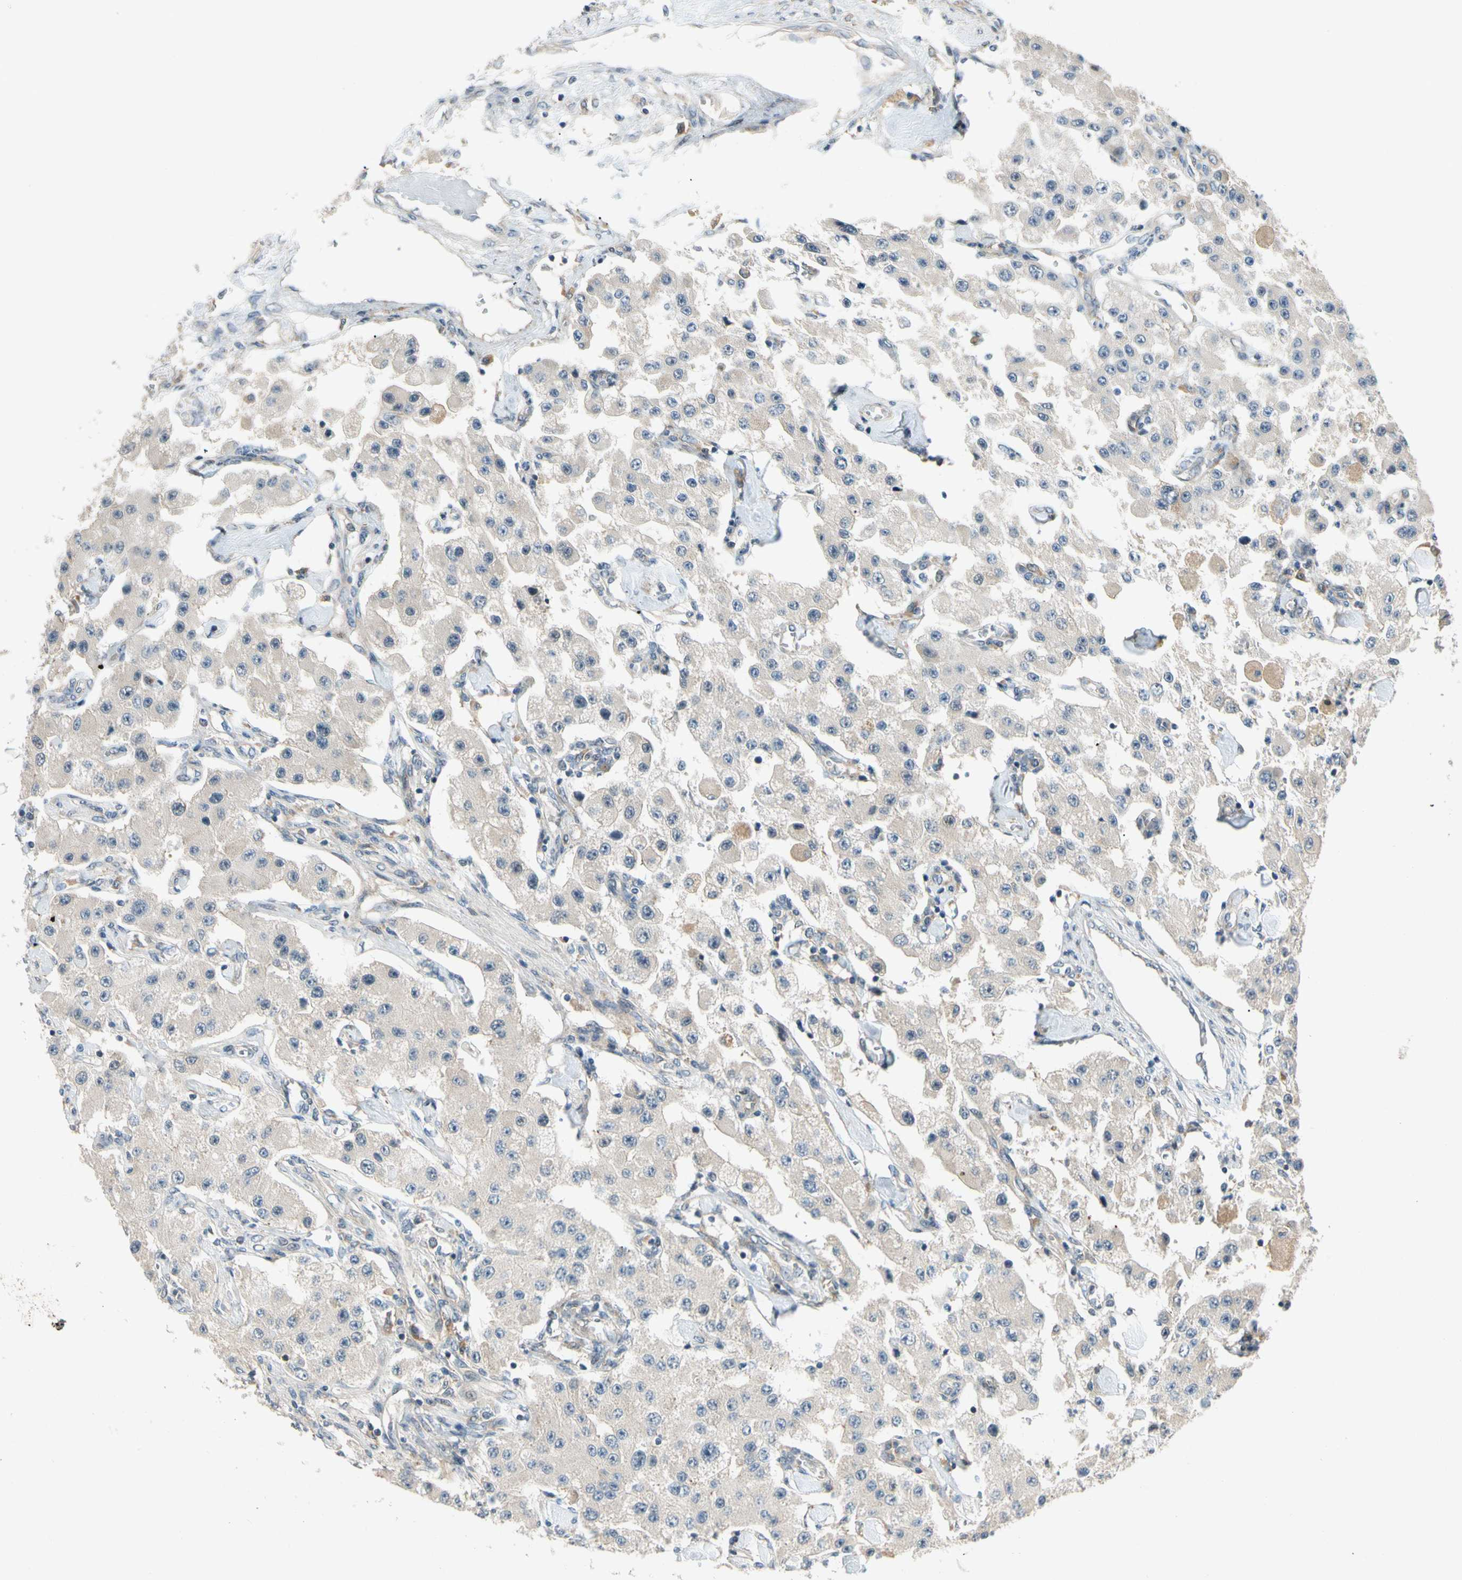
{"staining": {"intensity": "negative", "quantity": "none", "location": "none"}, "tissue": "carcinoid", "cell_type": "Tumor cells", "image_type": "cancer", "snomed": [{"axis": "morphology", "description": "Carcinoid, malignant, NOS"}, {"axis": "topography", "description": "Pancreas"}], "caption": "Human carcinoid stained for a protein using immunohistochemistry demonstrates no expression in tumor cells.", "gene": "GATD1", "patient": {"sex": "male", "age": 41}}